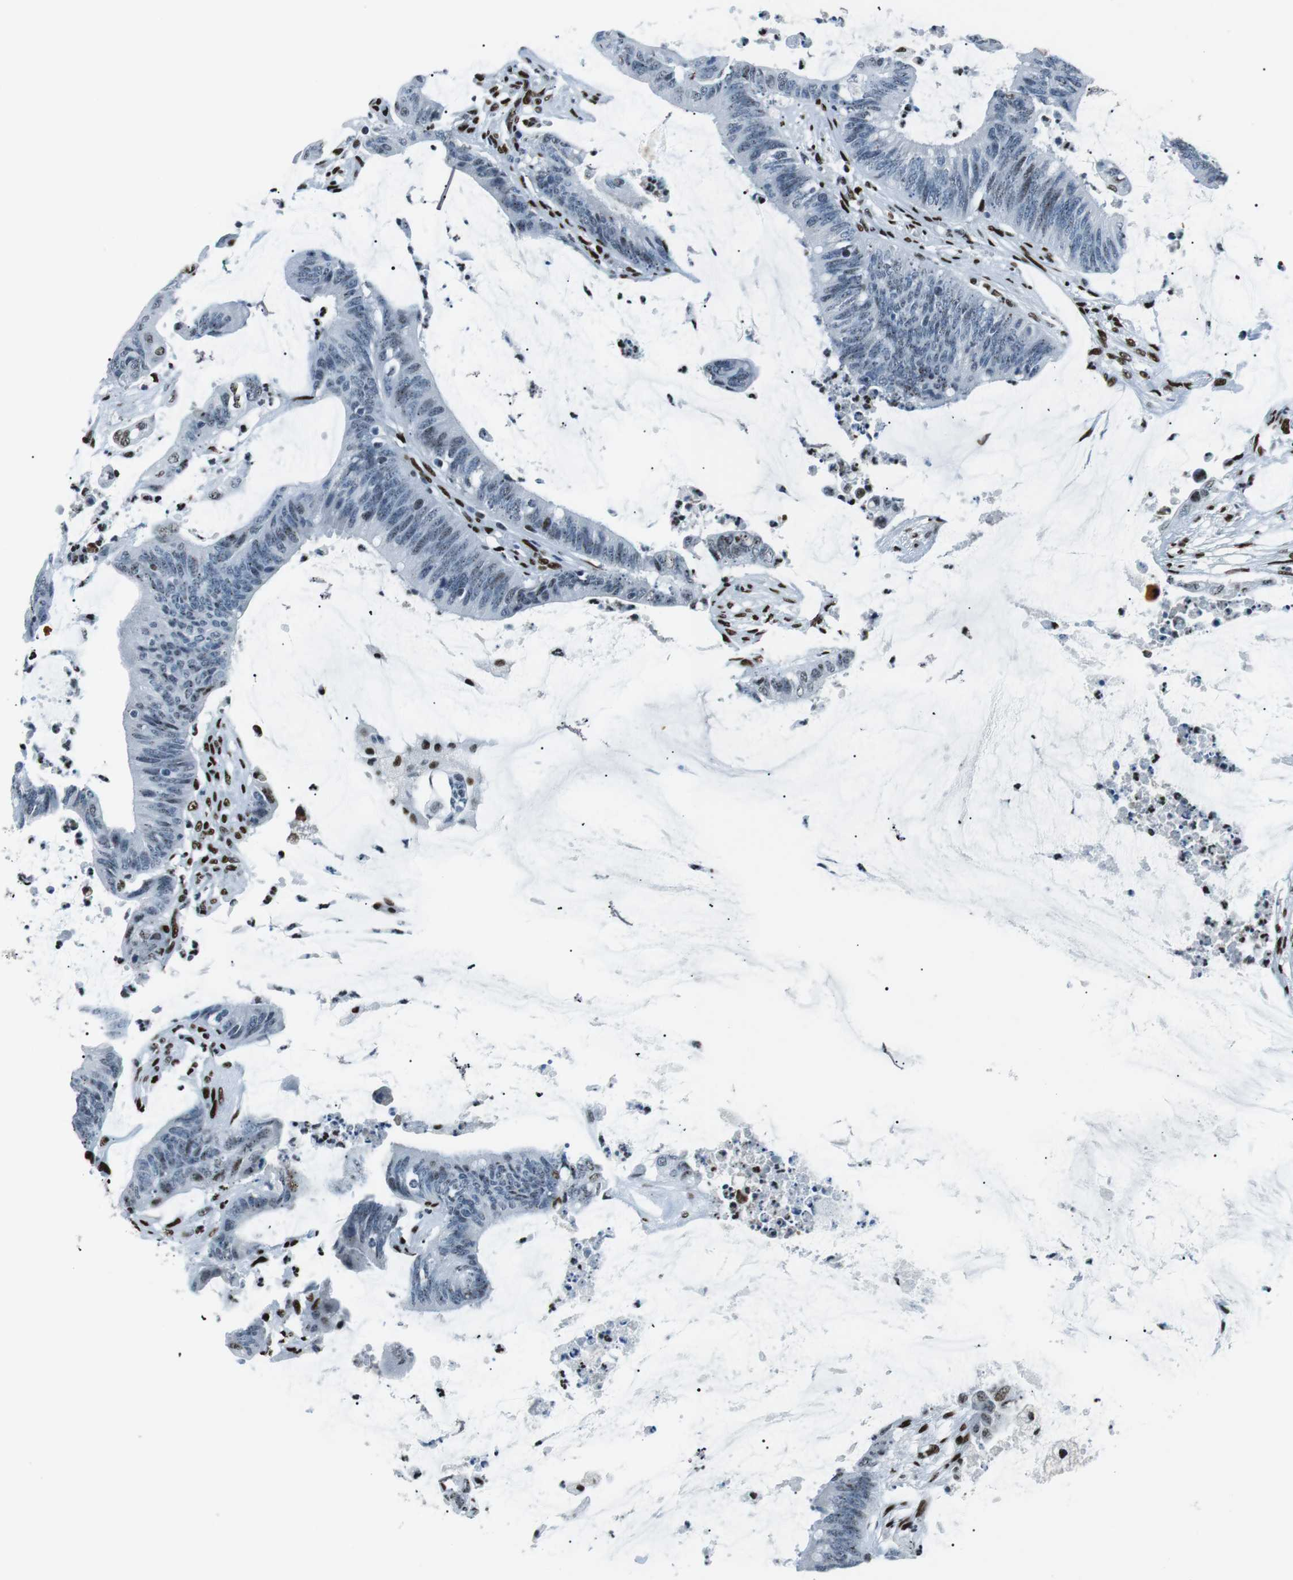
{"staining": {"intensity": "weak", "quantity": "<25%", "location": "nuclear"}, "tissue": "colorectal cancer", "cell_type": "Tumor cells", "image_type": "cancer", "snomed": [{"axis": "morphology", "description": "Adenocarcinoma, NOS"}, {"axis": "topography", "description": "Rectum"}], "caption": "This is an IHC histopathology image of colorectal cancer (adenocarcinoma). There is no positivity in tumor cells.", "gene": "PML", "patient": {"sex": "female", "age": 66}}